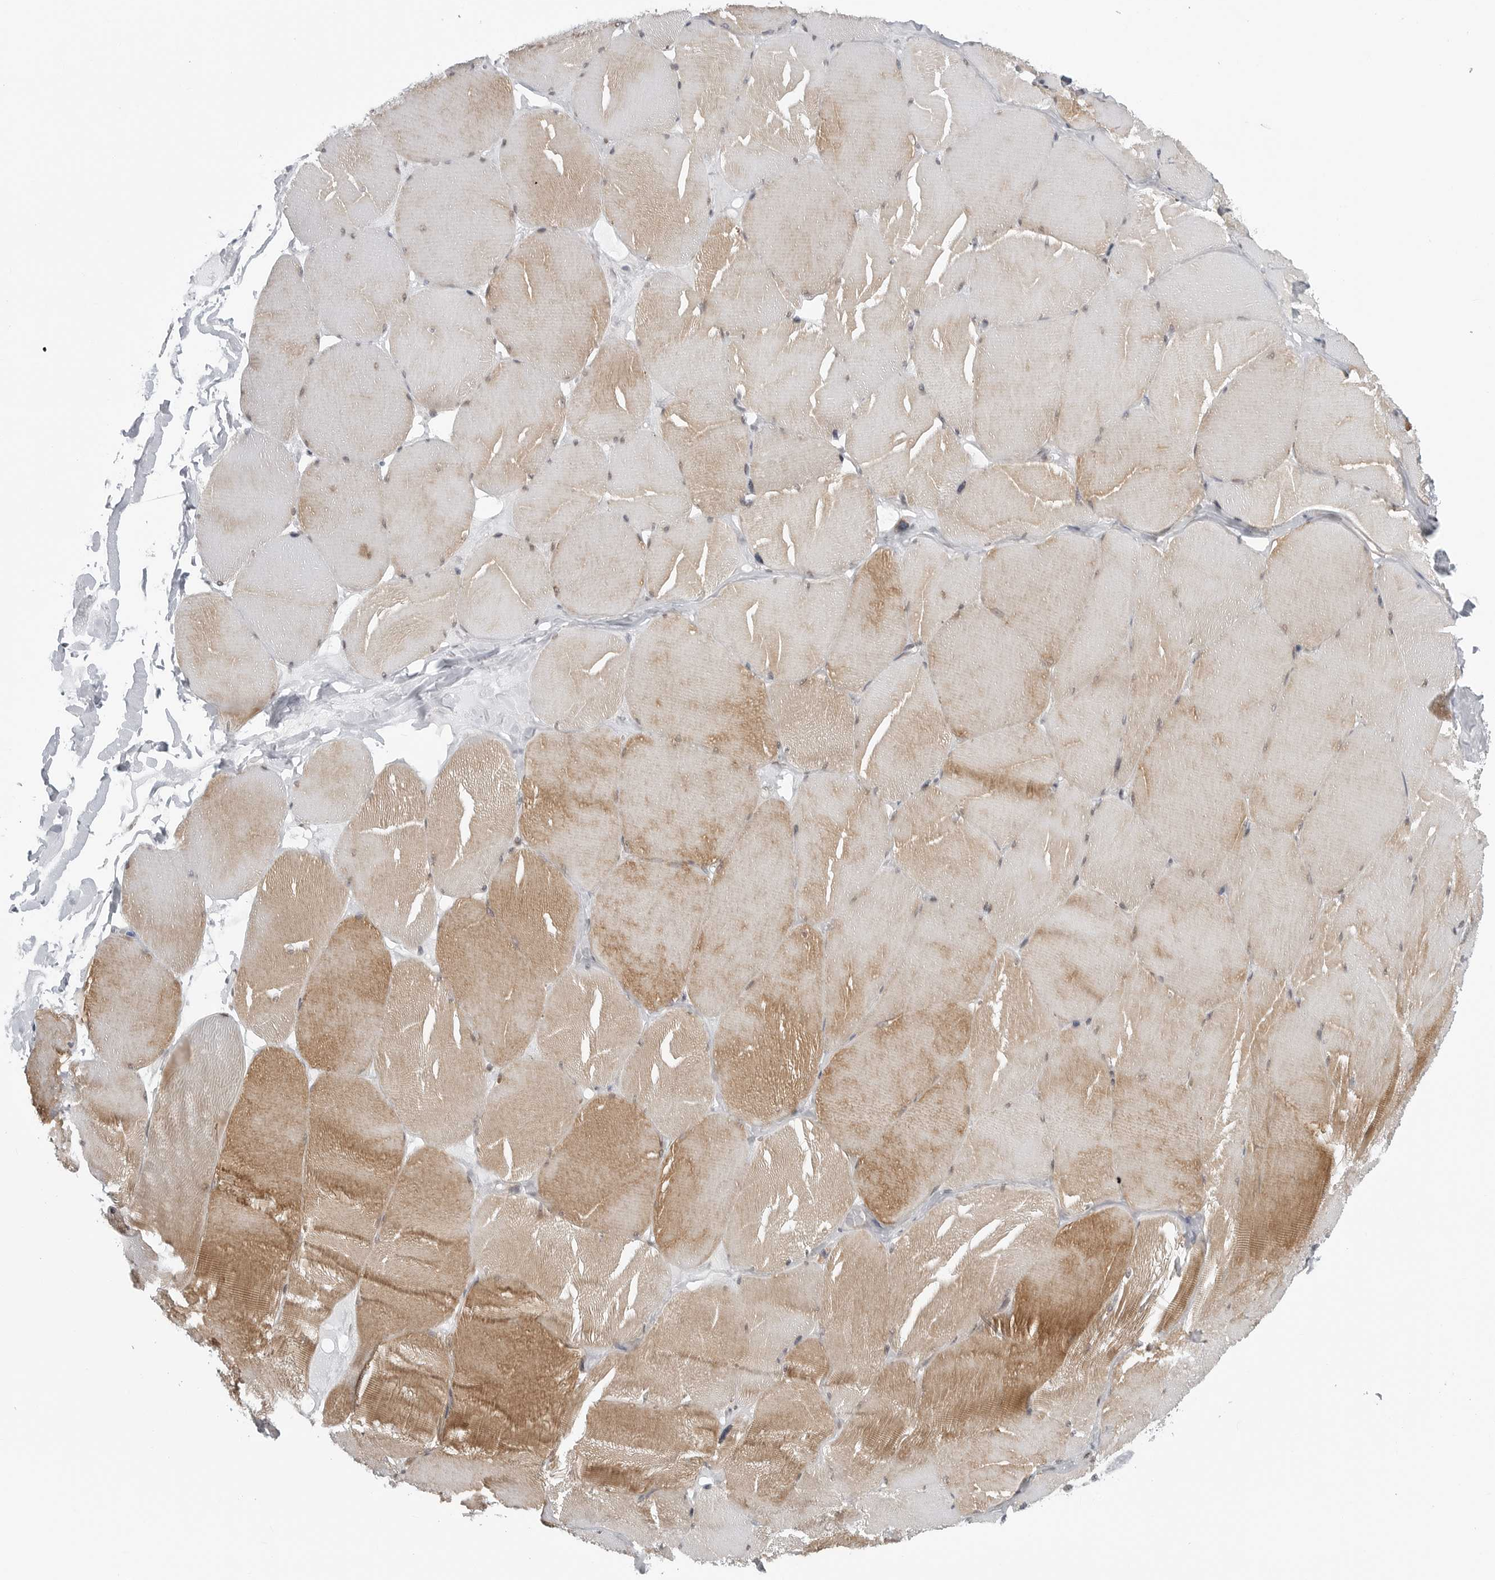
{"staining": {"intensity": "moderate", "quantity": "25%-75%", "location": "cytoplasmic/membranous"}, "tissue": "skeletal muscle", "cell_type": "Myocytes", "image_type": "normal", "snomed": [{"axis": "morphology", "description": "Normal tissue, NOS"}, {"axis": "topography", "description": "Skin"}, {"axis": "topography", "description": "Skeletal muscle"}], "caption": "Immunohistochemical staining of normal skeletal muscle shows medium levels of moderate cytoplasmic/membranous positivity in about 25%-75% of myocytes. The staining was performed using DAB (3,3'-diaminobenzidine), with brown indicating positive protein expression. Nuclei are stained blue with hematoxylin.", "gene": "FAM135B", "patient": {"sex": "male", "age": 83}}